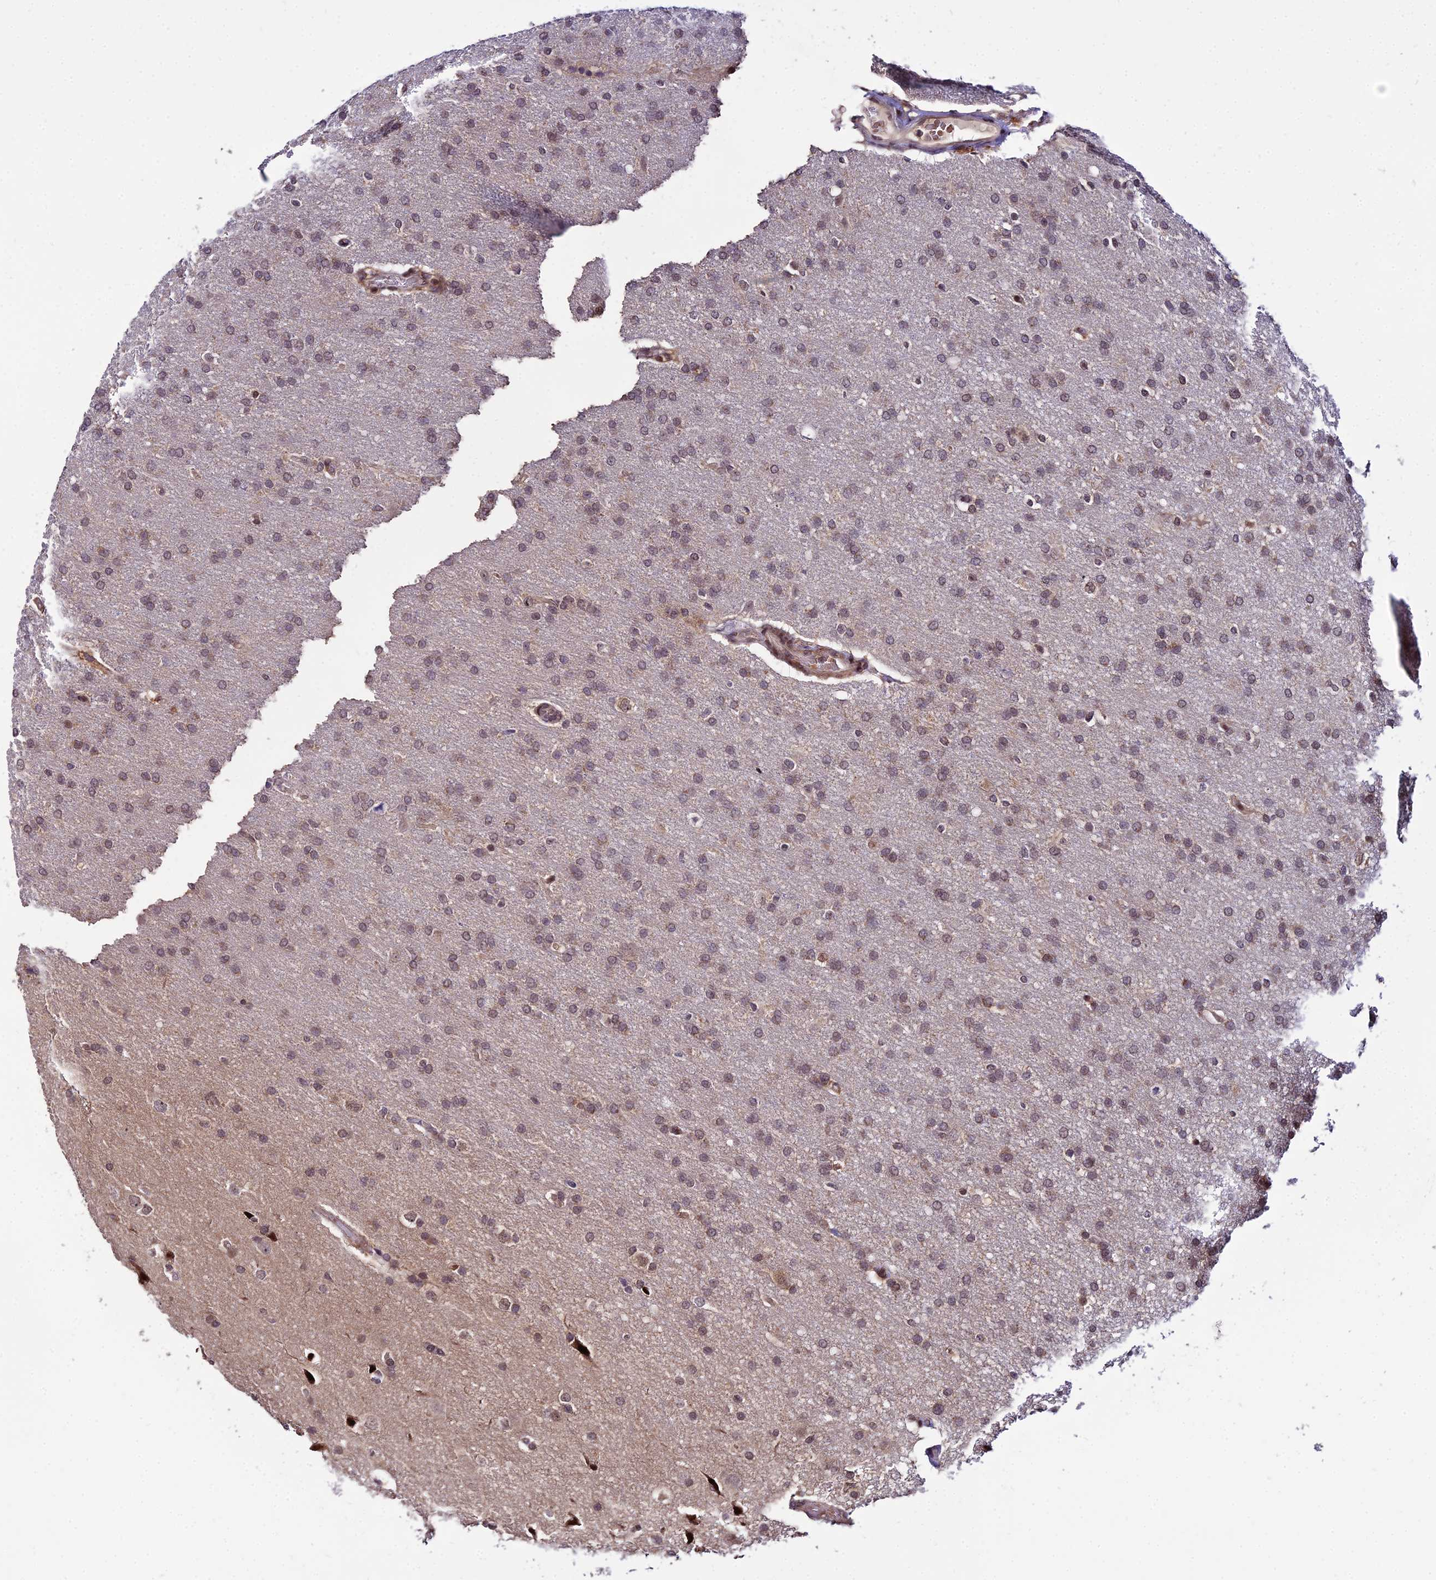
{"staining": {"intensity": "weak", "quantity": ">75%", "location": "nuclear"}, "tissue": "glioma", "cell_type": "Tumor cells", "image_type": "cancer", "snomed": [{"axis": "morphology", "description": "Glioma, malignant, High grade"}, {"axis": "topography", "description": "Brain"}], "caption": "Immunohistochemical staining of glioma reveals low levels of weak nuclear staining in about >75% of tumor cells. (DAB (3,3'-diaminobenzidine) IHC, brown staining for protein, blue staining for nuclei).", "gene": "CIB3", "patient": {"sex": "male", "age": 72}}